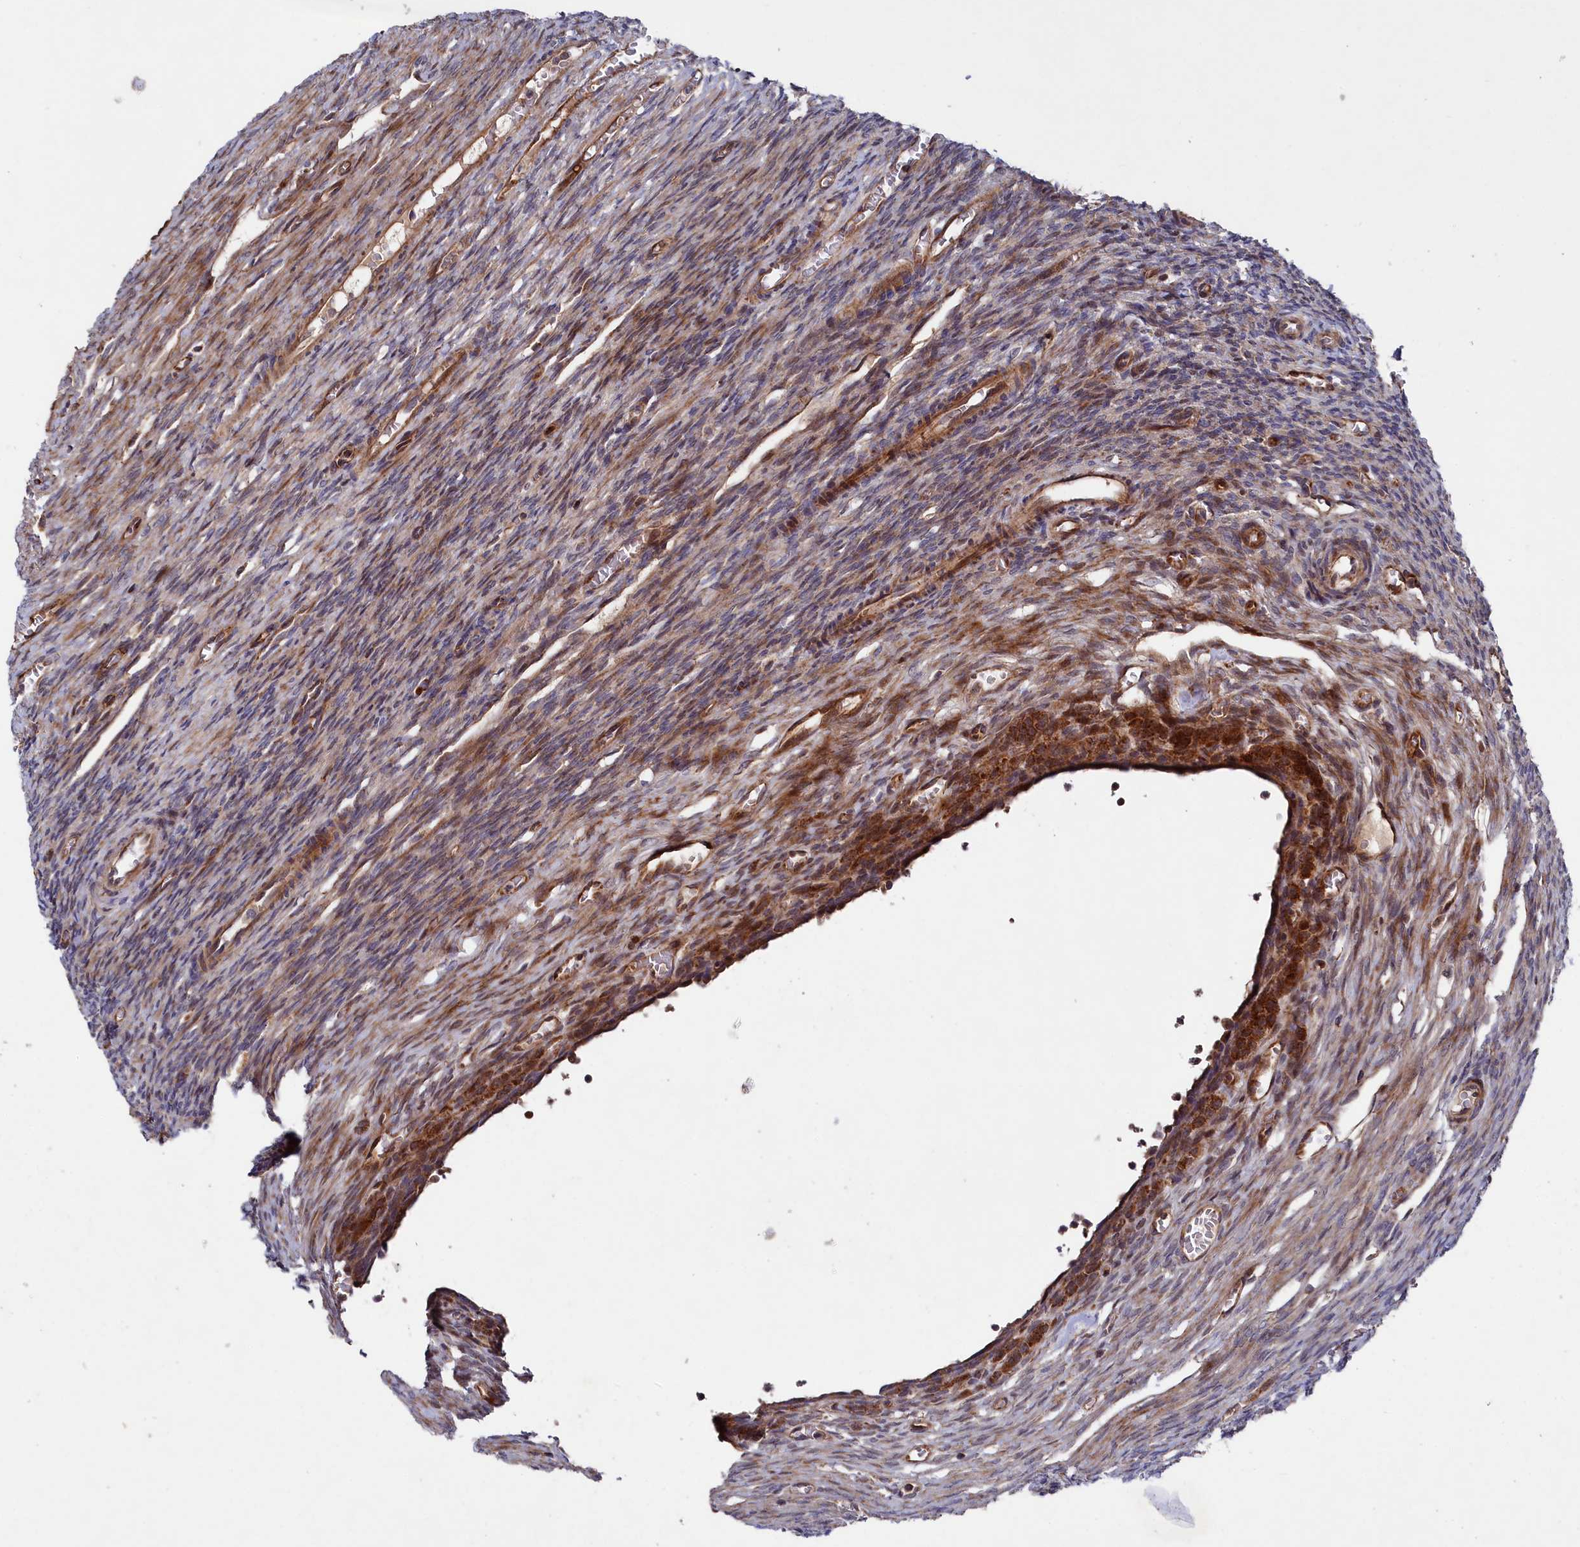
{"staining": {"intensity": "moderate", "quantity": "<25%", "location": "cytoplasmic/membranous"}, "tissue": "ovary", "cell_type": "Ovarian stroma cells", "image_type": "normal", "snomed": [{"axis": "morphology", "description": "Normal tissue, NOS"}, {"axis": "topography", "description": "Ovary"}], "caption": "Immunohistochemical staining of normal human ovary shows moderate cytoplasmic/membranous protein staining in approximately <25% of ovarian stroma cells. (DAB = brown stain, brightfield microscopy at high magnification).", "gene": "SUPV3L1", "patient": {"sex": "female", "age": 27}}